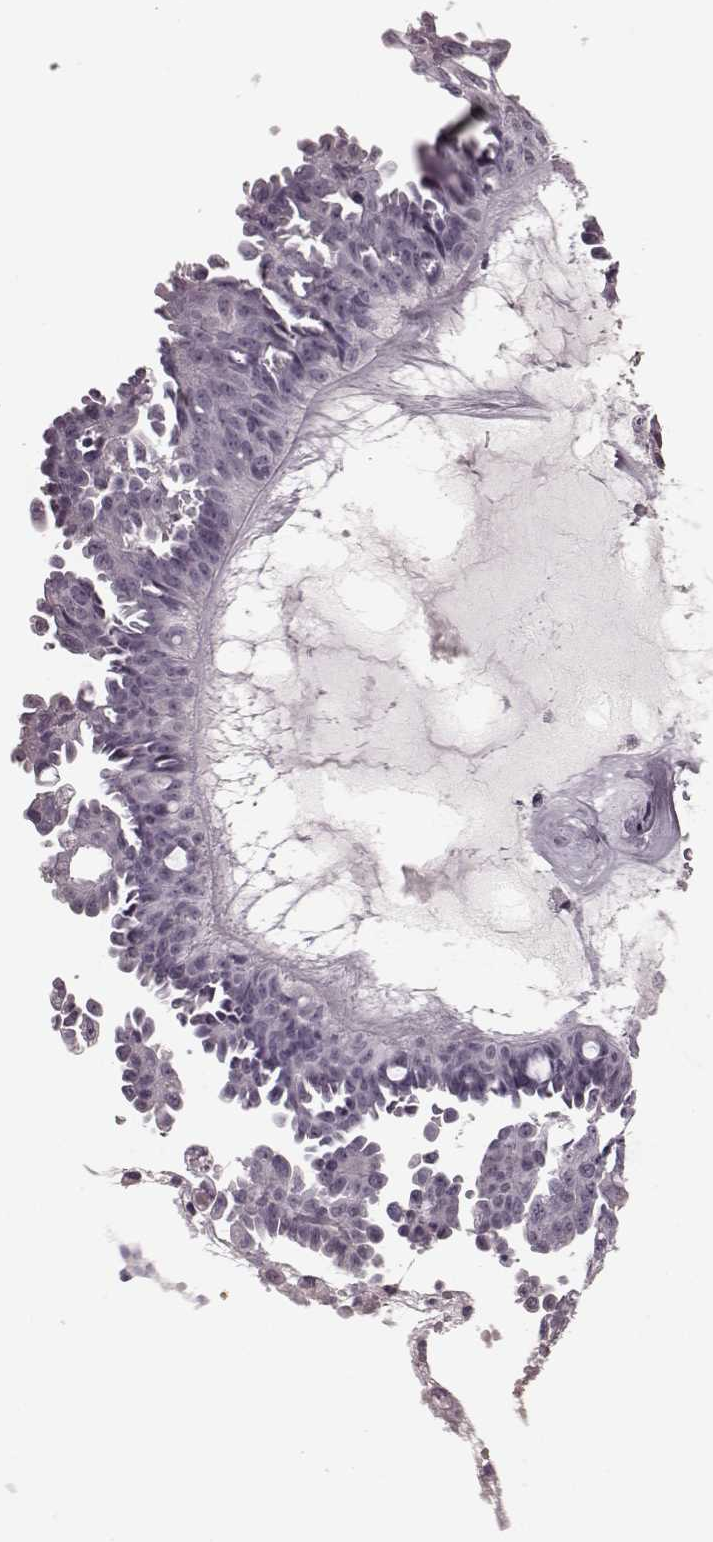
{"staining": {"intensity": "negative", "quantity": "none", "location": "none"}, "tissue": "ovarian cancer", "cell_type": "Tumor cells", "image_type": "cancer", "snomed": [{"axis": "morphology", "description": "Cystadenocarcinoma, serous, NOS"}, {"axis": "topography", "description": "Ovary"}], "caption": "Protein analysis of ovarian cancer (serous cystadenocarcinoma) reveals no significant staining in tumor cells.", "gene": "TRPM1", "patient": {"sex": "female", "age": 71}}